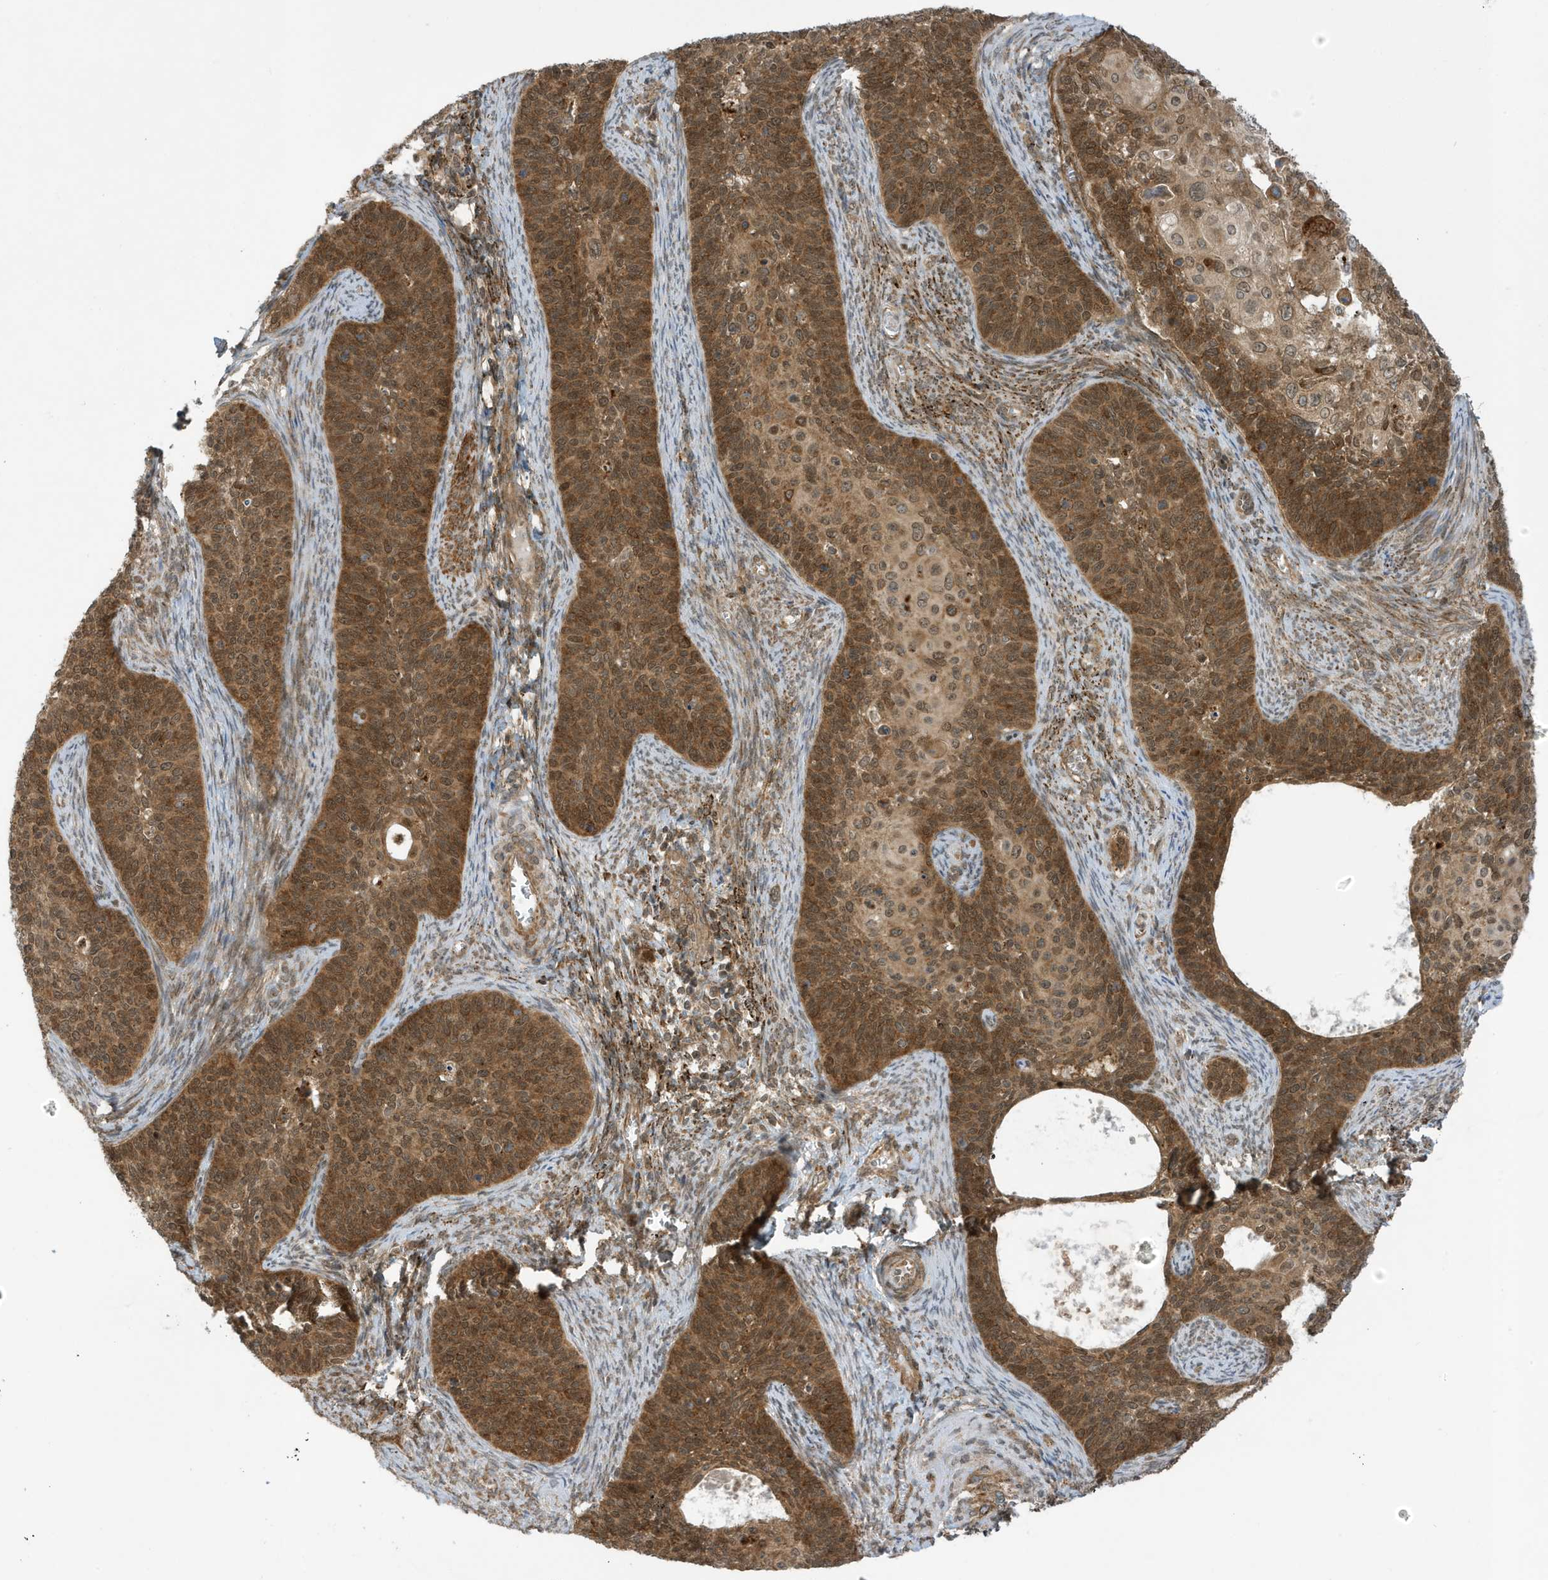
{"staining": {"intensity": "strong", "quantity": ">75%", "location": "cytoplasmic/membranous,nuclear"}, "tissue": "cervical cancer", "cell_type": "Tumor cells", "image_type": "cancer", "snomed": [{"axis": "morphology", "description": "Squamous cell carcinoma, NOS"}, {"axis": "topography", "description": "Cervix"}], "caption": "Human cervical cancer (squamous cell carcinoma) stained with a protein marker reveals strong staining in tumor cells.", "gene": "DHX36", "patient": {"sex": "female", "age": 33}}